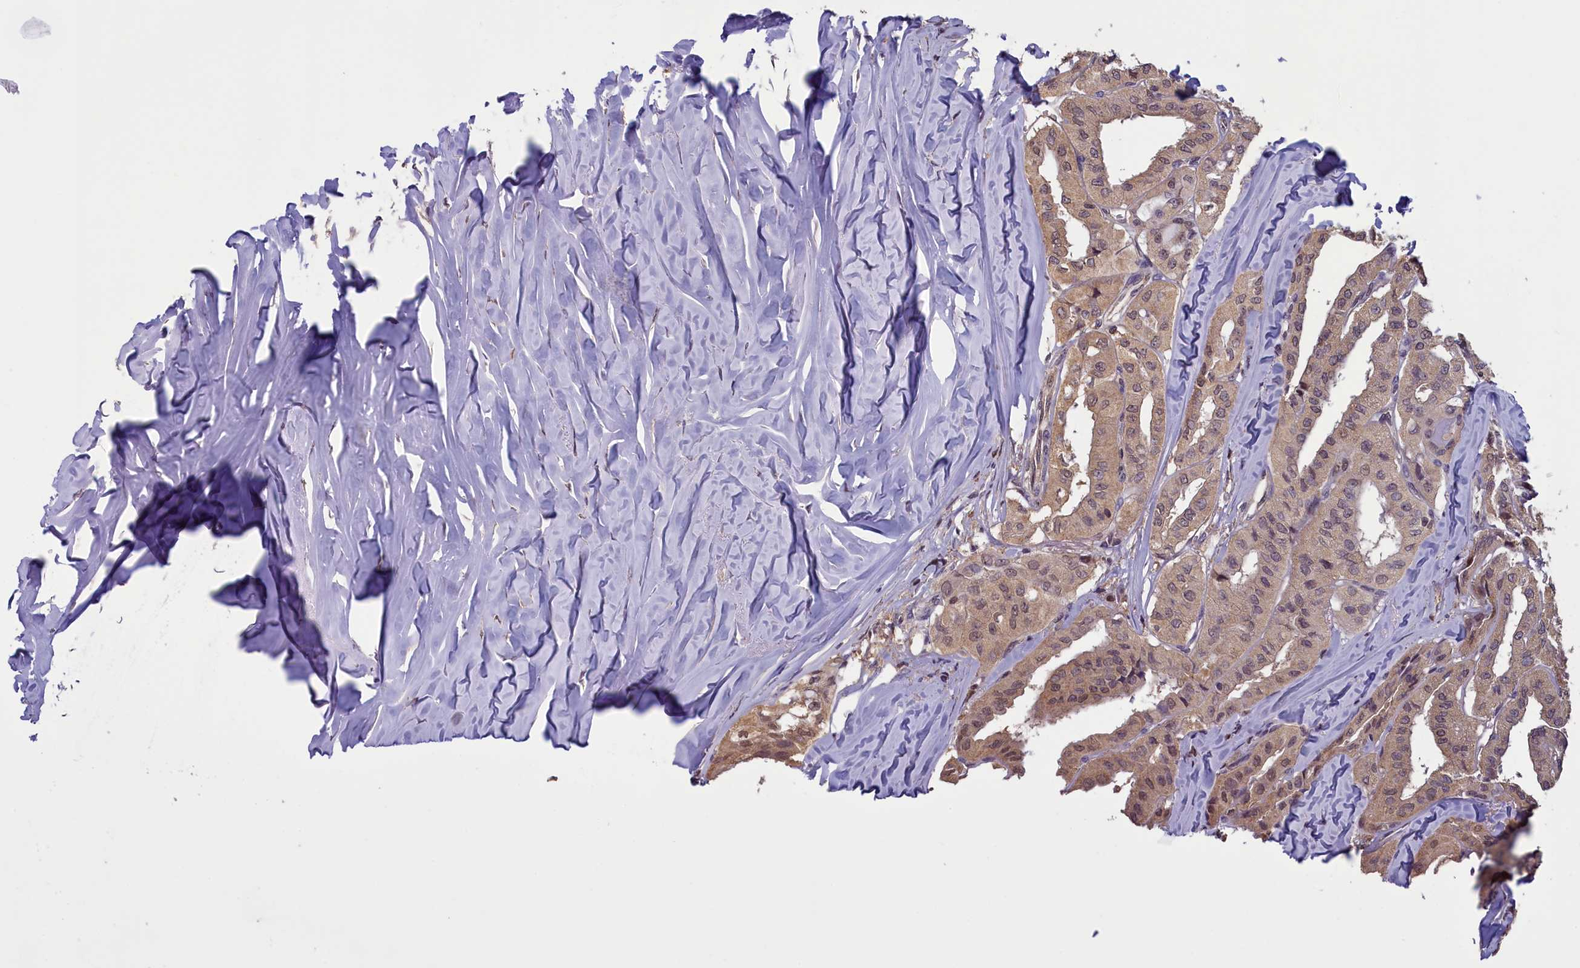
{"staining": {"intensity": "weak", "quantity": "25%-75%", "location": "cytoplasmic/membranous,nuclear"}, "tissue": "thyroid cancer", "cell_type": "Tumor cells", "image_type": "cancer", "snomed": [{"axis": "morphology", "description": "Papillary adenocarcinoma, NOS"}, {"axis": "topography", "description": "Thyroid gland"}], "caption": "Weak cytoplasmic/membranous and nuclear positivity for a protein is present in about 25%-75% of tumor cells of thyroid cancer using immunohistochemistry.", "gene": "NUBP1", "patient": {"sex": "female", "age": 59}}